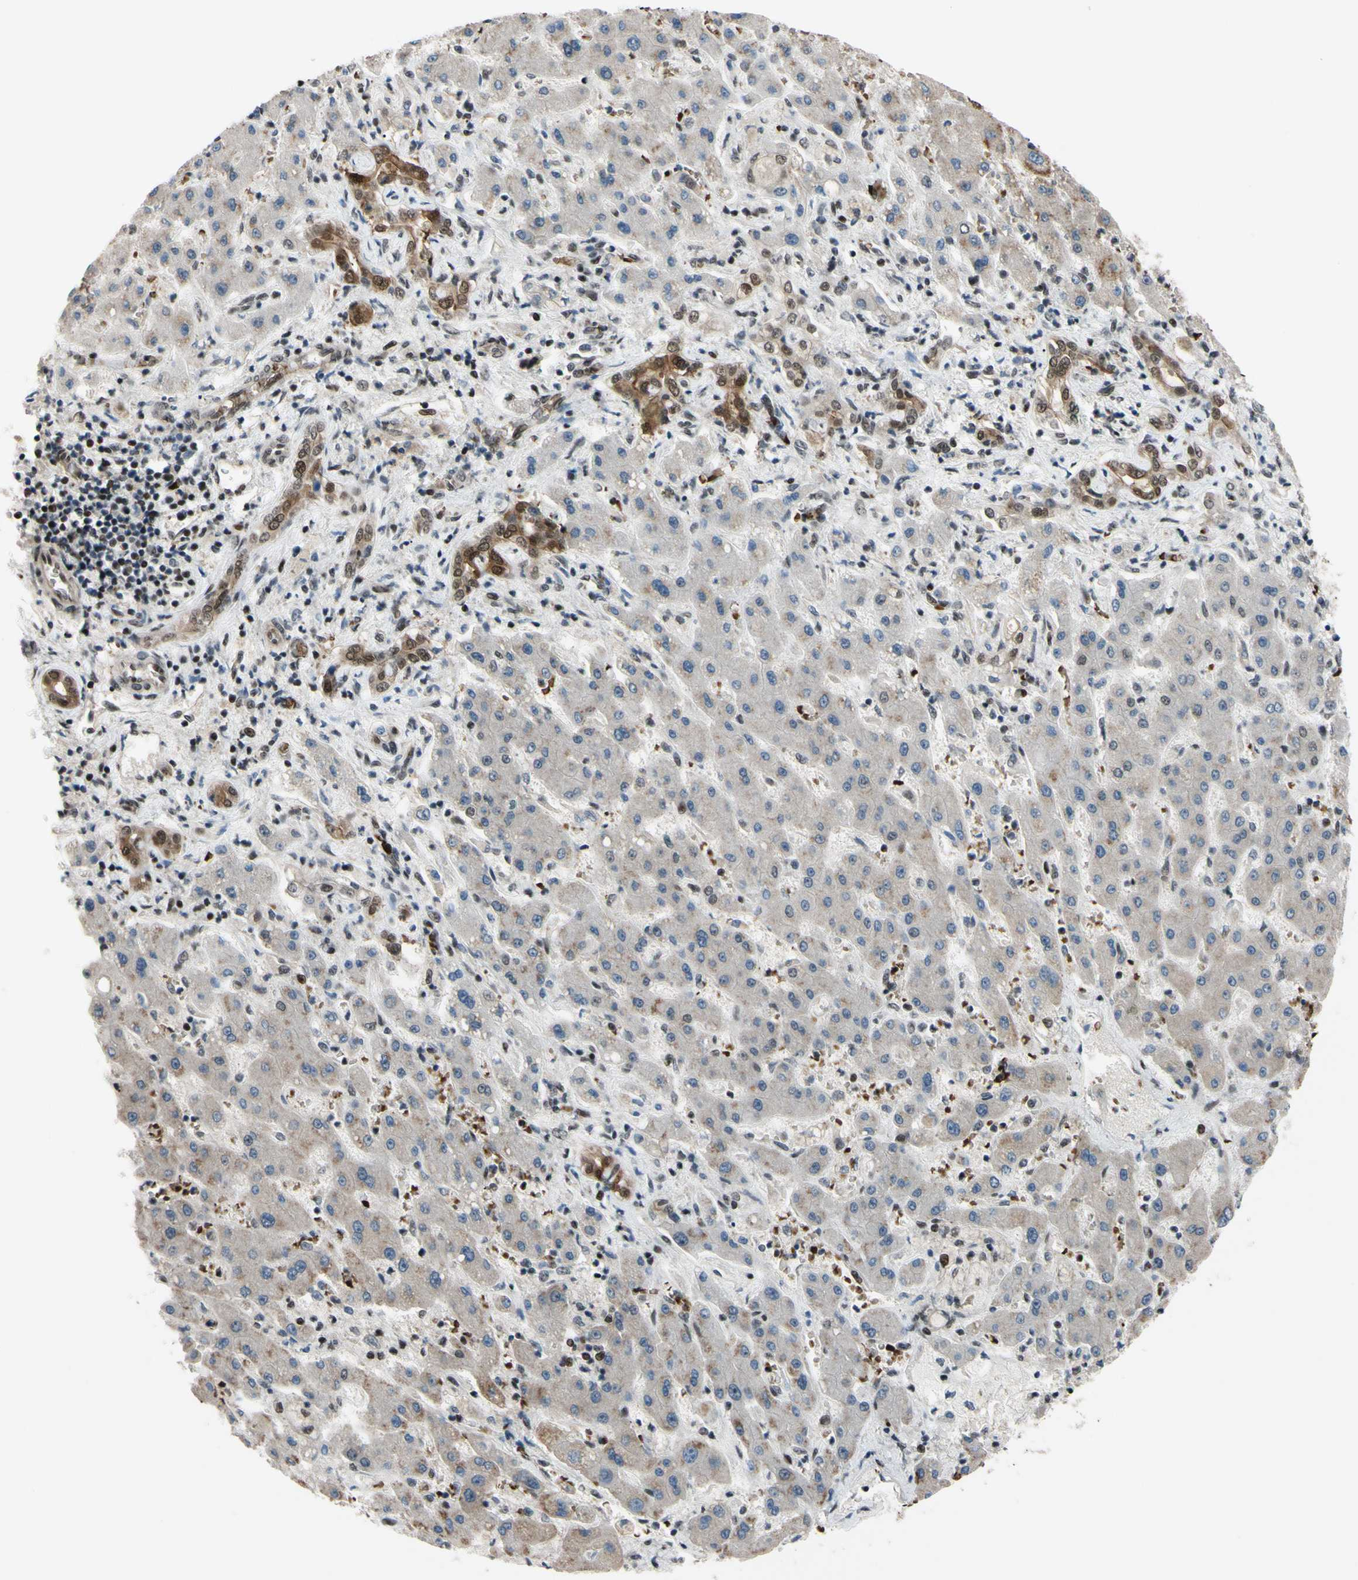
{"staining": {"intensity": "moderate", "quantity": ">75%", "location": "cytoplasmic/membranous,nuclear"}, "tissue": "liver cancer", "cell_type": "Tumor cells", "image_type": "cancer", "snomed": [{"axis": "morphology", "description": "Cholangiocarcinoma"}, {"axis": "topography", "description": "Liver"}], "caption": "Protein analysis of liver cancer (cholangiocarcinoma) tissue shows moderate cytoplasmic/membranous and nuclear positivity in approximately >75% of tumor cells.", "gene": "THAP12", "patient": {"sex": "male", "age": 50}}